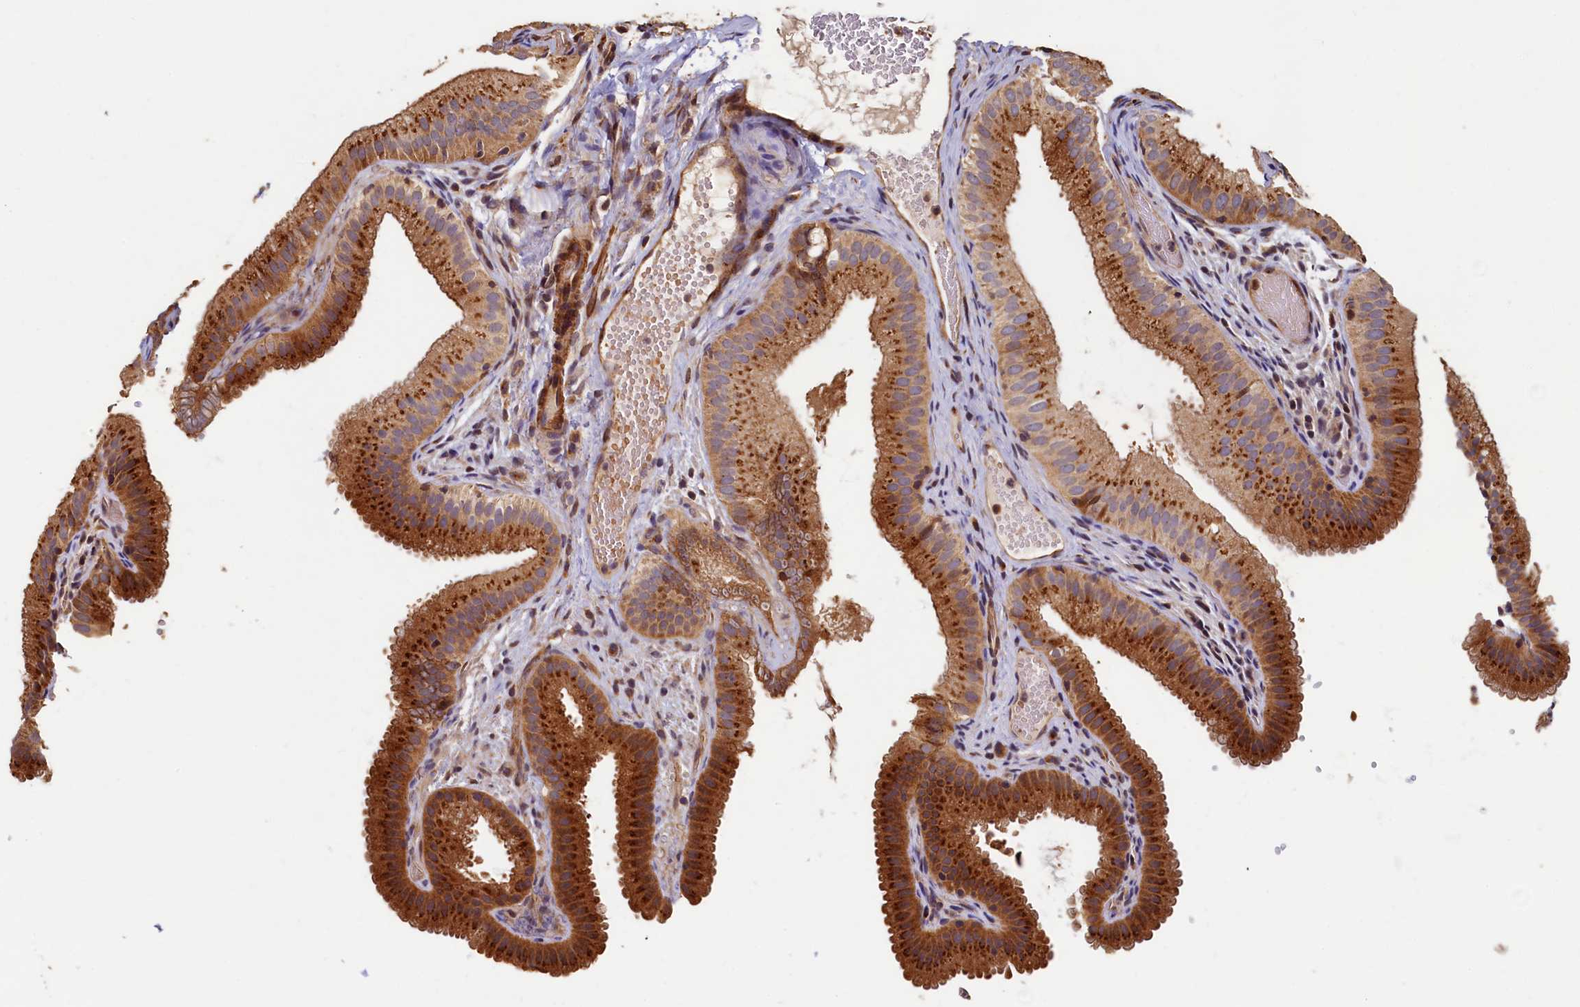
{"staining": {"intensity": "strong", "quantity": ">75%", "location": "cytoplasmic/membranous"}, "tissue": "gallbladder", "cell_type": "Glandular cells", "image_type": "normal", "snomed": [{"axis": "morphology", "description": "Normal tissue, NOS"}, {"axis": "topography", "description": "Gallbladder"}], "caption": "IHC (DAB (3,3'-diaminobenzidine)) staining of benign gallbladder shows strong cytoplasmic/membranous protein staining in approximately >75% of glandular cells.", "gene": "TMEM181", "patient": {"sex": "female", "age": 30}}